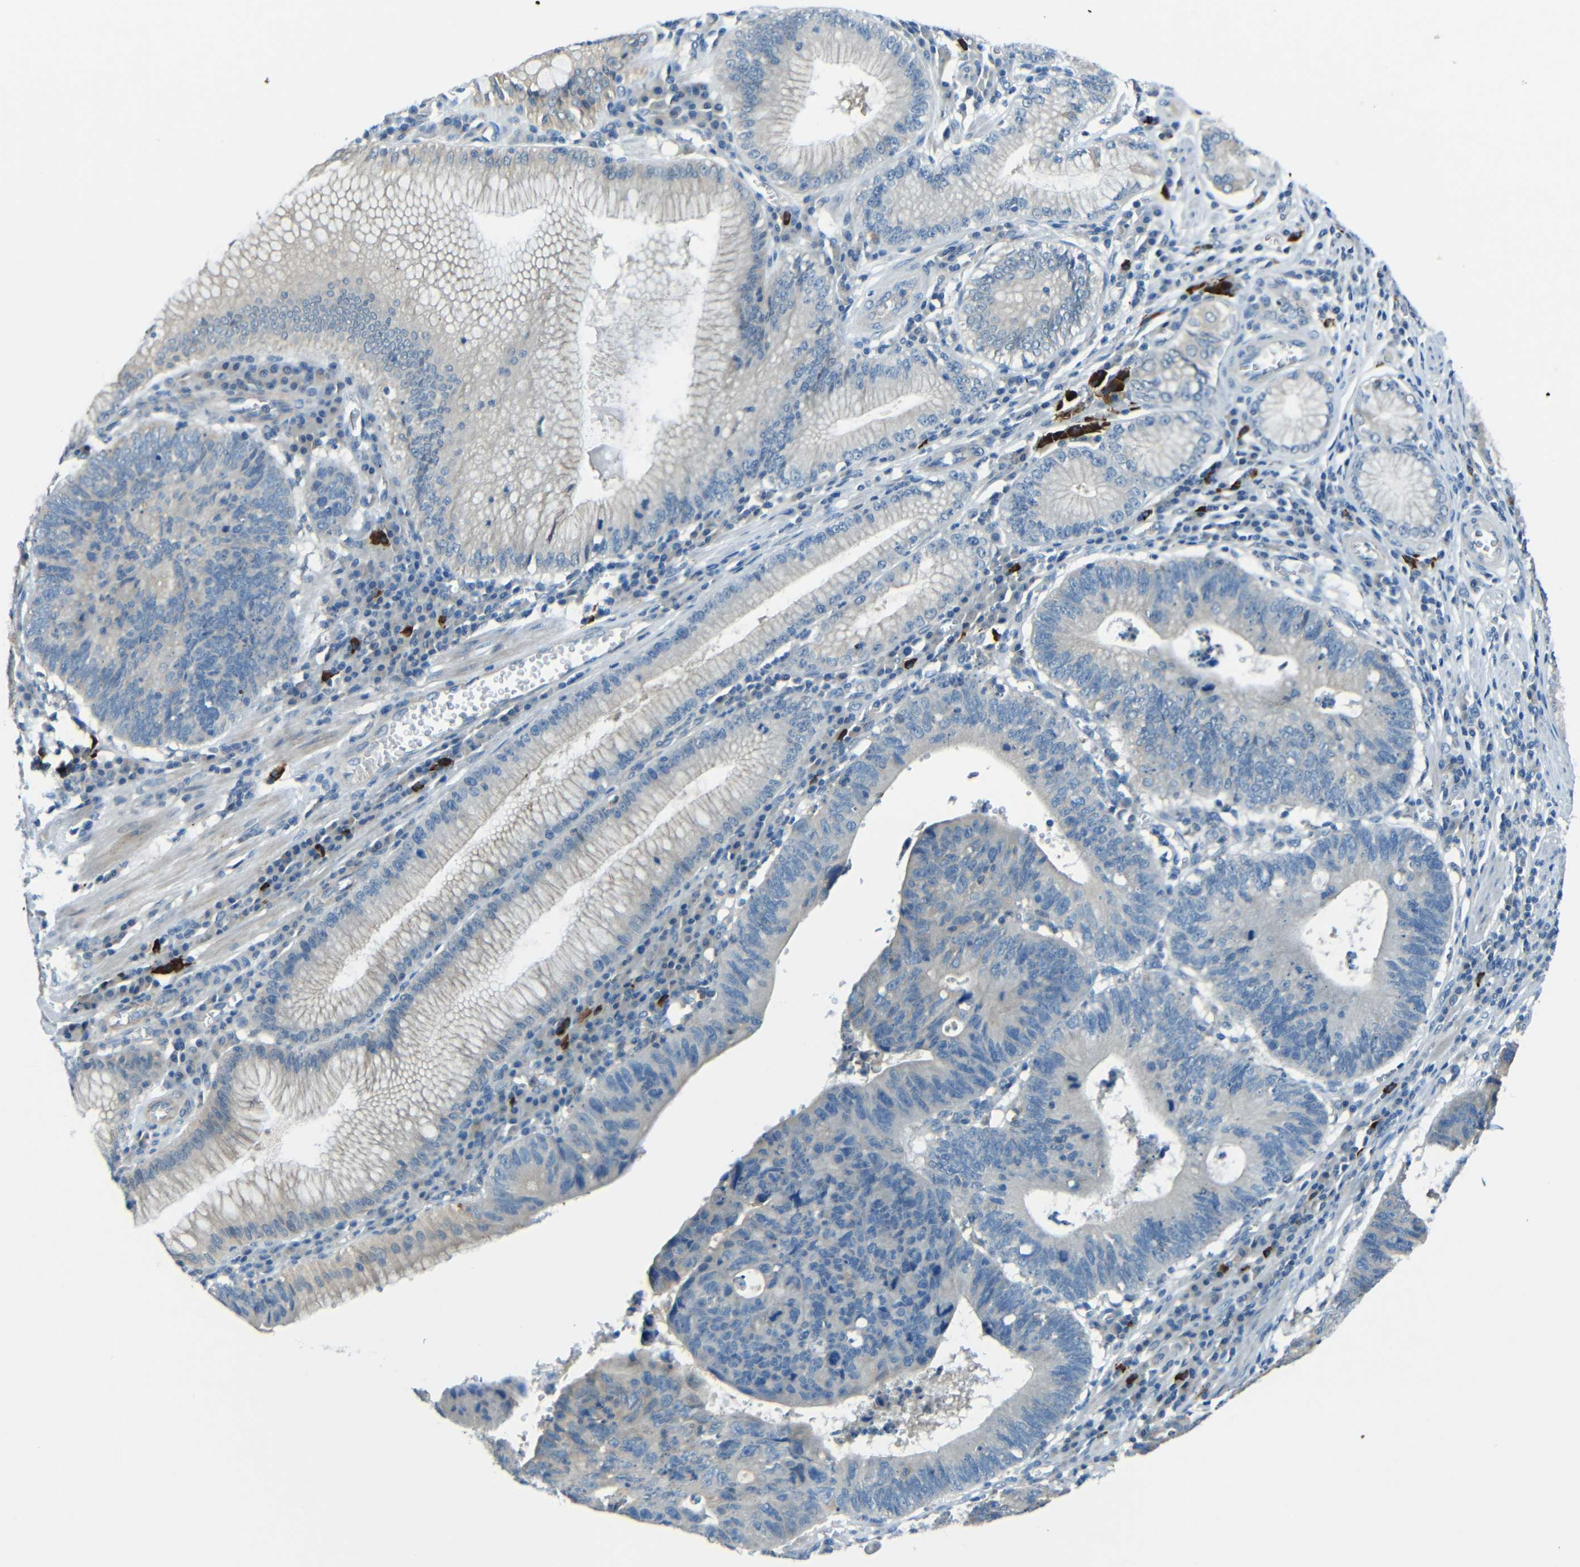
{"staining": {"intensity": "negative", "quantity": "none", "location": "none"}, "tissue": "stomach cancer", "cell_type": "Tumor cells", "image_type": "cancer", "snomed": [{"axis": "morphology", "description": "Adenocarcinoma, NOS"}, {"axis": "topography", "description": "Stomach"}], "caption": "Immunohistochemistry (IHC) of human adenocarcinoma (stomach) displays no staining in tumor cells. (Stains: DAB IHC with hematoxylin counter stain, Microscopy: brightfield microscopy at high magnification).", "gene": "CYP26B1", "patient": {"sex": "male", "age": 59}}